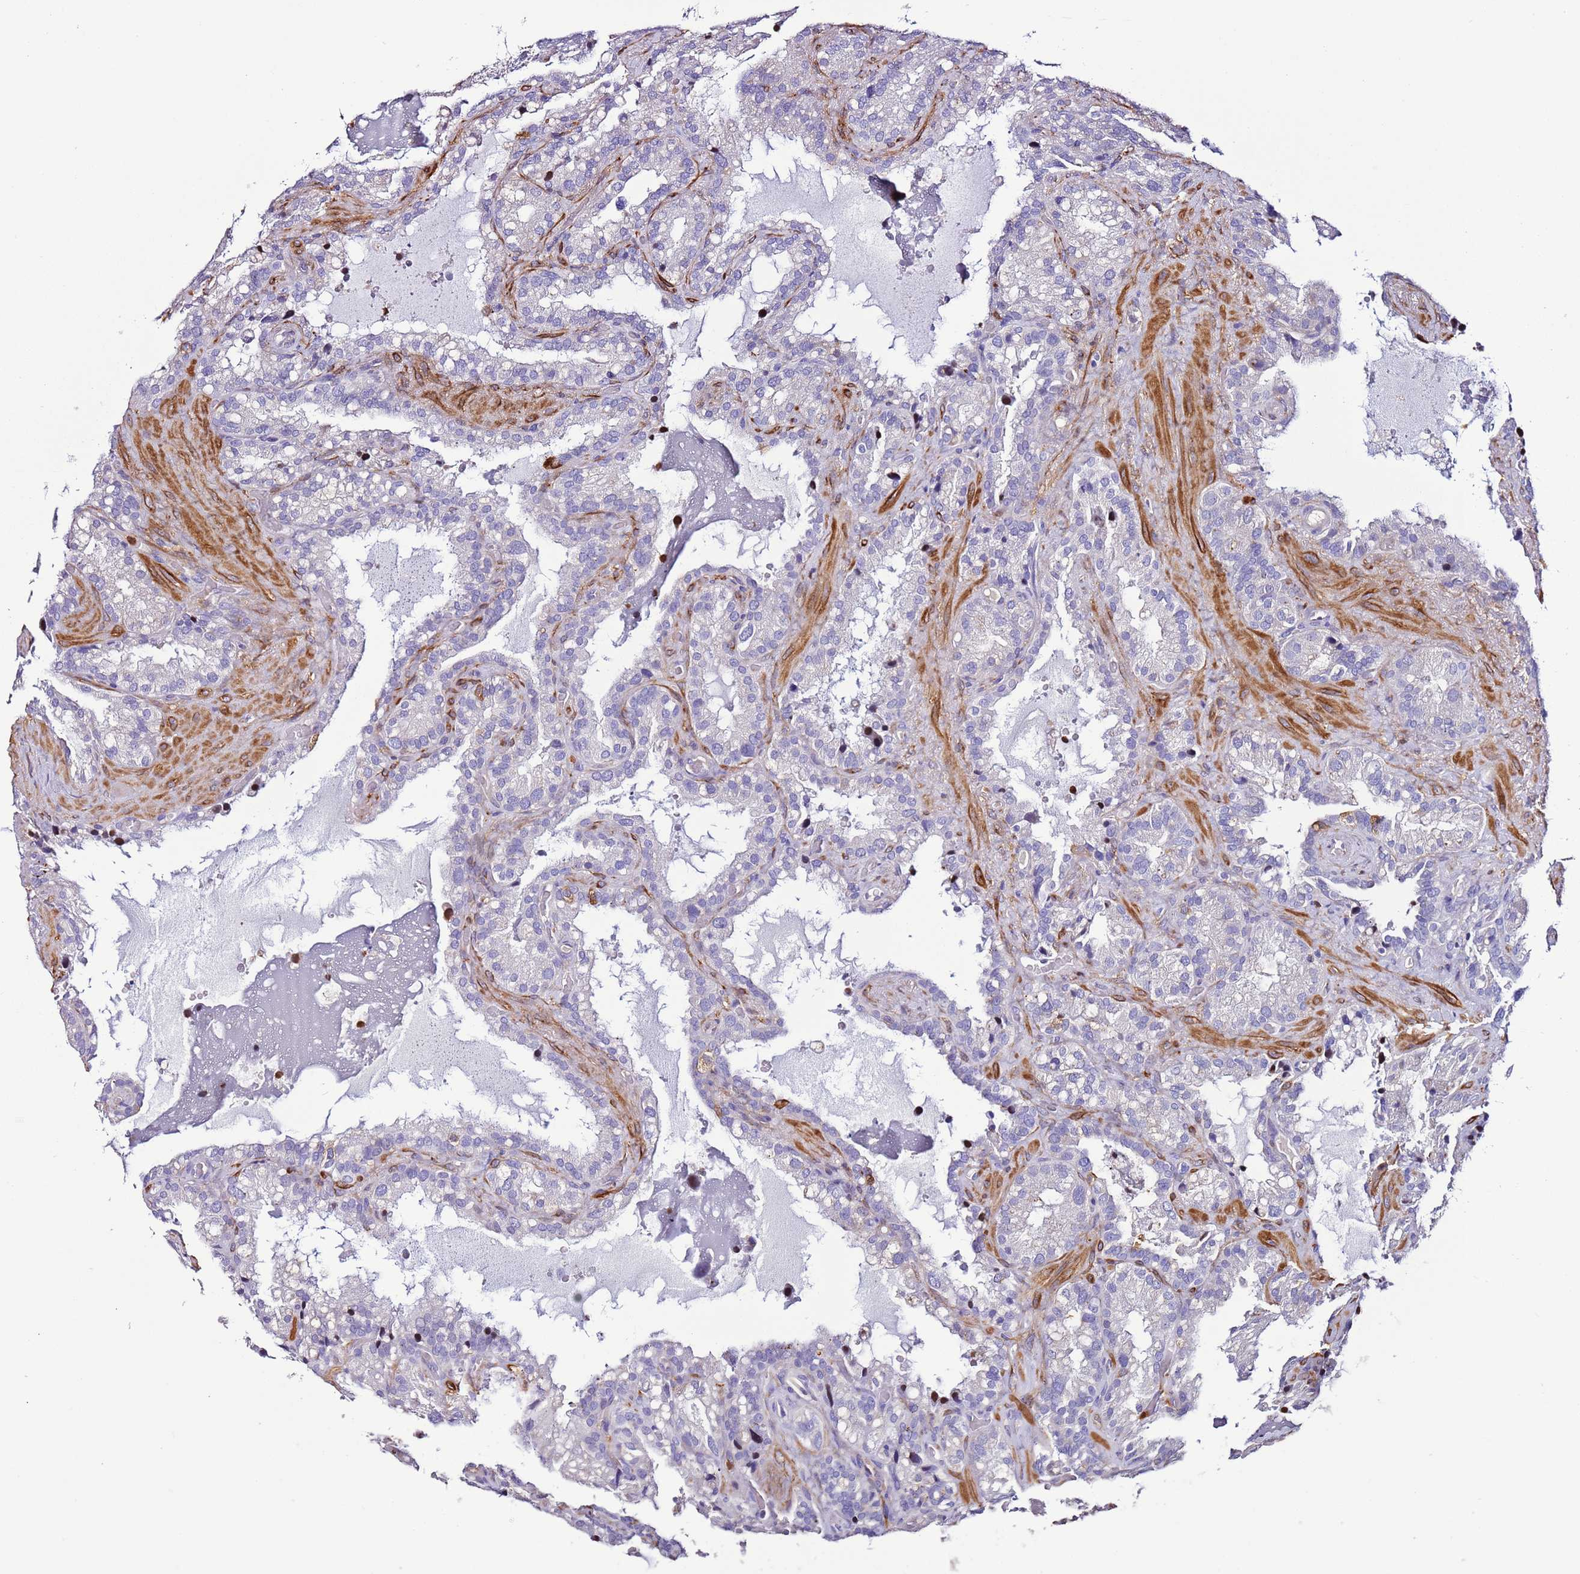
{"staining": {"intensity": "negative", "quantity": "none", "location": "none"}, "tissue": "seminal vesicle", "cell_type": "Glandular cells", "image_type": "normal", "snomed": [{"axis": "morphology", "description": "Normal tissue, NOS"}, {"axis": "topography", "description": "Prostate"}, {"axis": "topography", "description": "Seminal veicle"}], "caption": "Protein analysis of benign seminal vesicle reveals no significant positivity in glandular cells.", "gene": "FAM174C", "patient": {"sex": "male", "age": 68}}